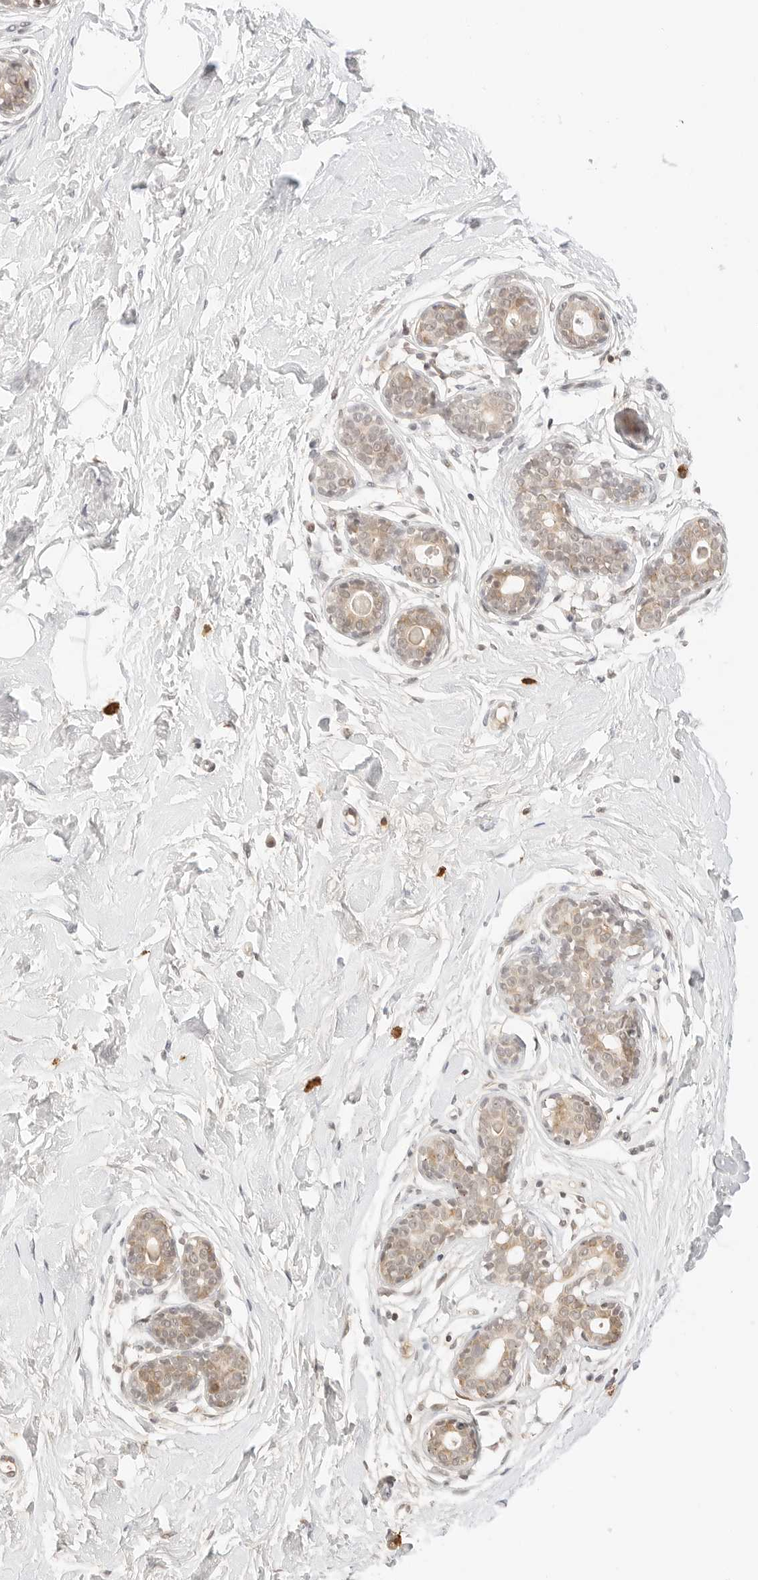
{"staining": {"intensity": "negative", "quantity": "none", "location": "none"}, "tissue": "breast", "cell_type": "Adipocytes", "image_type": "normal", "snomed": [{"axis": "morphology", "description": "Normal tissue, NOS"}, {"axis": "morphology", "description": "Adenoma, NOS"}, {"axis": "topography", "description": "Breast"}], "caption": "An IHC image of benign breast is shown. There is no staining in adipocytes of breast. Brightfield microscopy of IHC stained with DAB (brown) and hematoxylin (blue), captured at high magnification.", "gene": "SEPTIN4", "patient": {"sex": "female", "age": 23}}